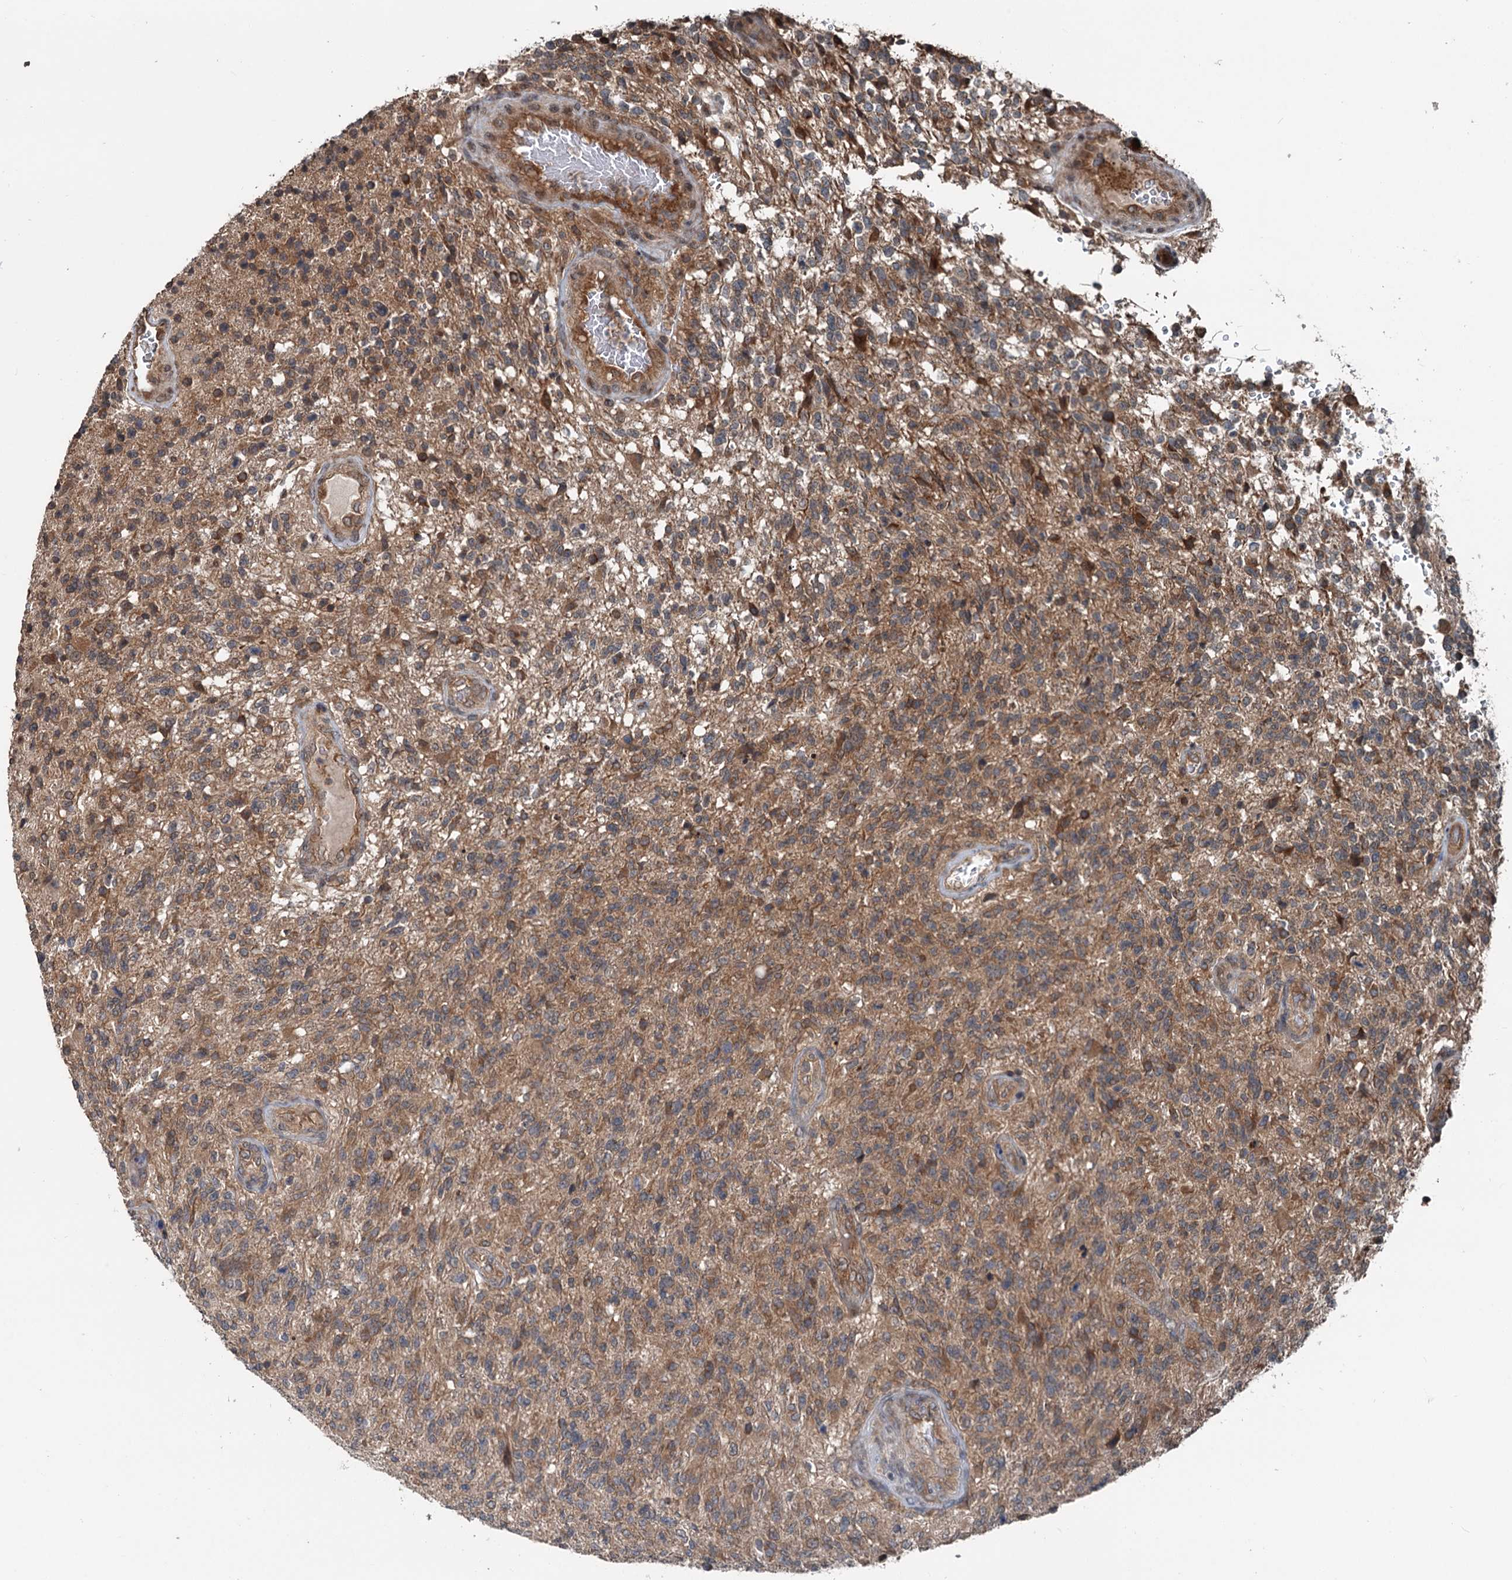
{"staining": {"intensity": "moderate", "quantity": ">75%", "location": "cytoplasmic/membranous"}, "tissue": "glioma", "cell_type": "Tumor cells", "image_type": "cancer", "snomed": [{"axis": "morphology", "description": "Glioma, malignant, High grade"}, {"axis": "topography", "description": "Brain"}], "caption": "Immunohistochemical staining of human high-grade glioma (malignant) displays medium levels of moderate cytoplasmic/membranous expression in approximately >75% of tumor cells.", "gene": "N4BP2L2", "patient": {"sex": "male", "age": 56}}